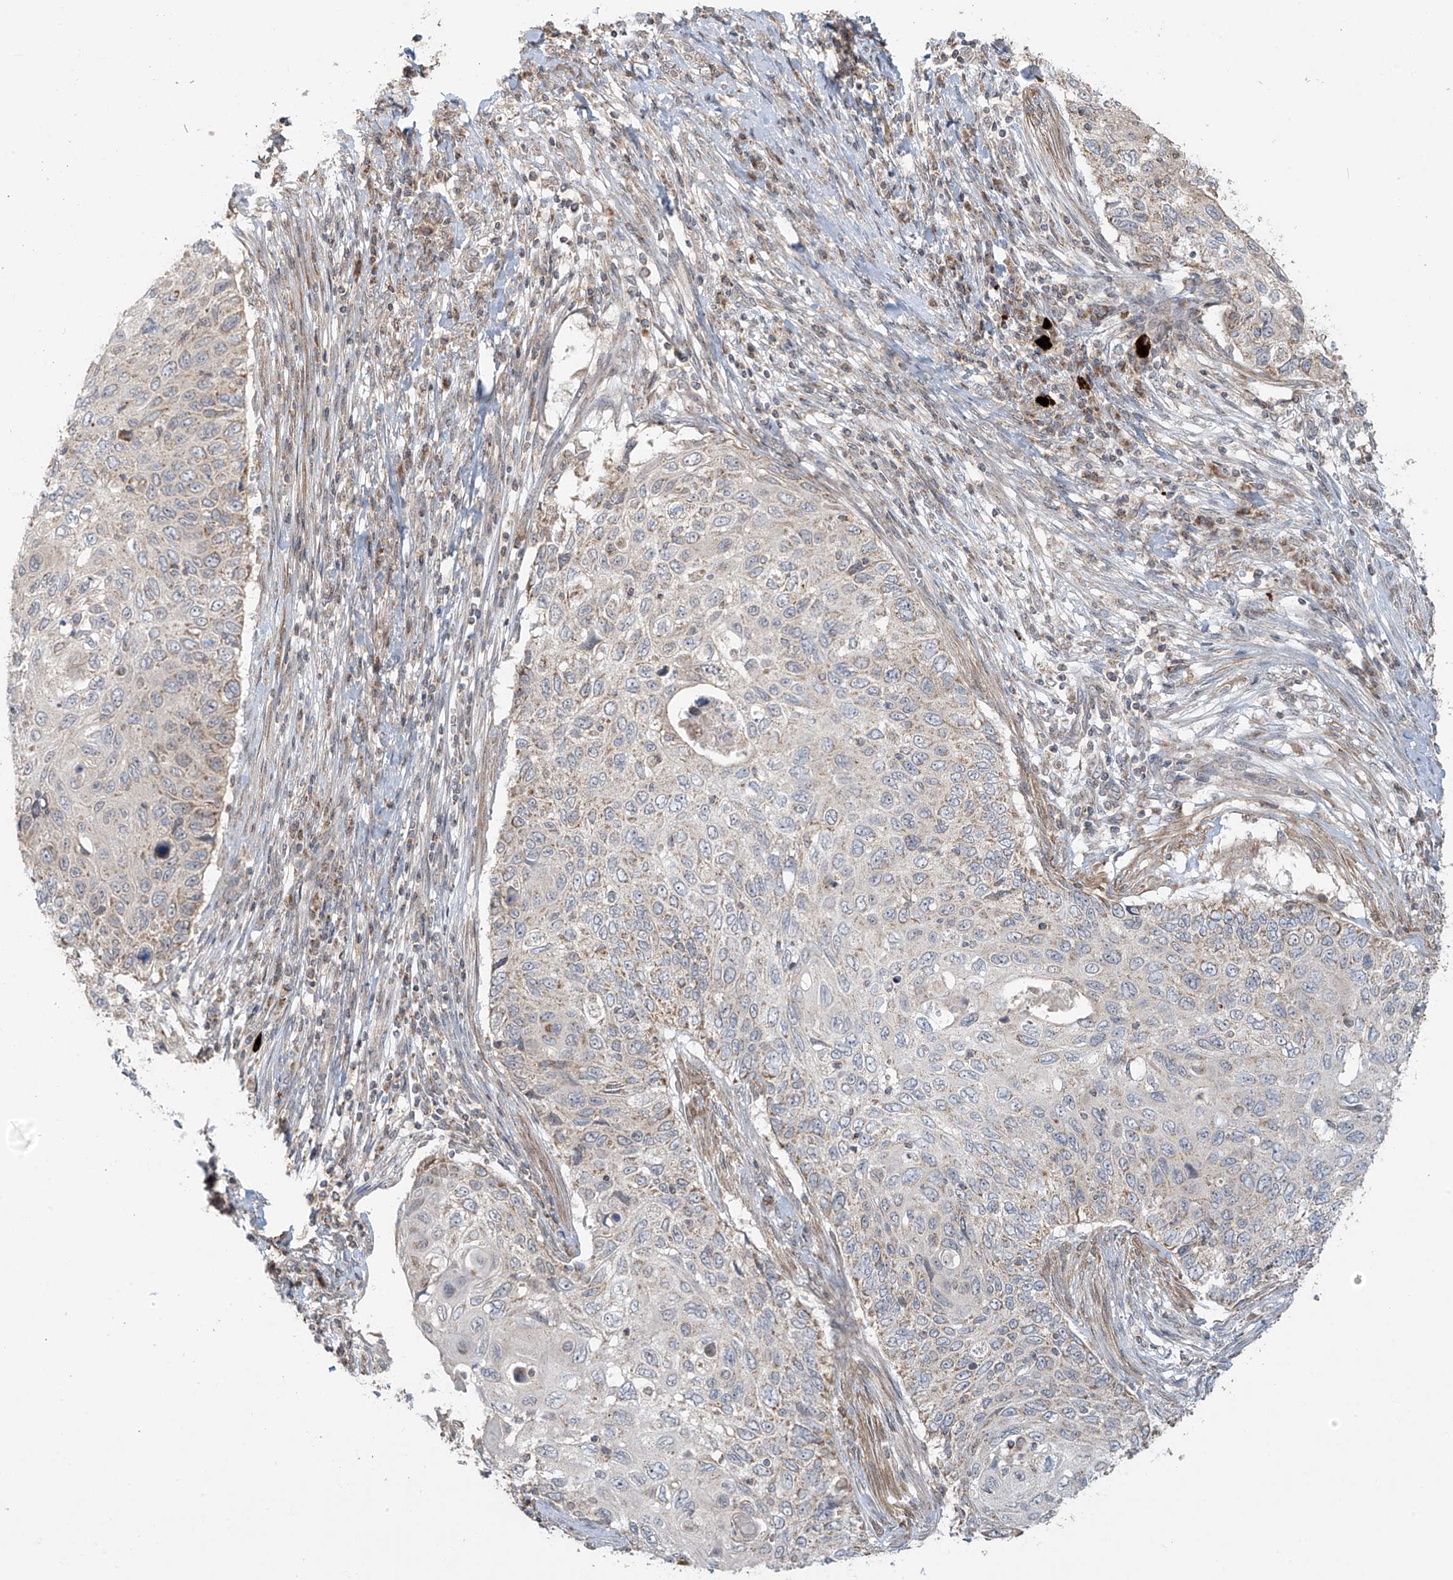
{"staining": {"intensity": "negative", "quantity": "none", "location": "none"}, "tissue": "cervical cancer", "cell_type": "Tumor cells", "image_type": "cancer", "snomed": [{"axis": "morphology", "description": "Squamous cell carcinoma, NOS"}, {"axis": "topography", "description": "Cervix"}], "caption": "The photomicrograph exhibits no significant positivity in tumor cells of cervical cancer (squamous cell carcinoma).", "gene": "HDDC2", "patient": {"sex": "female", "age": 70}}